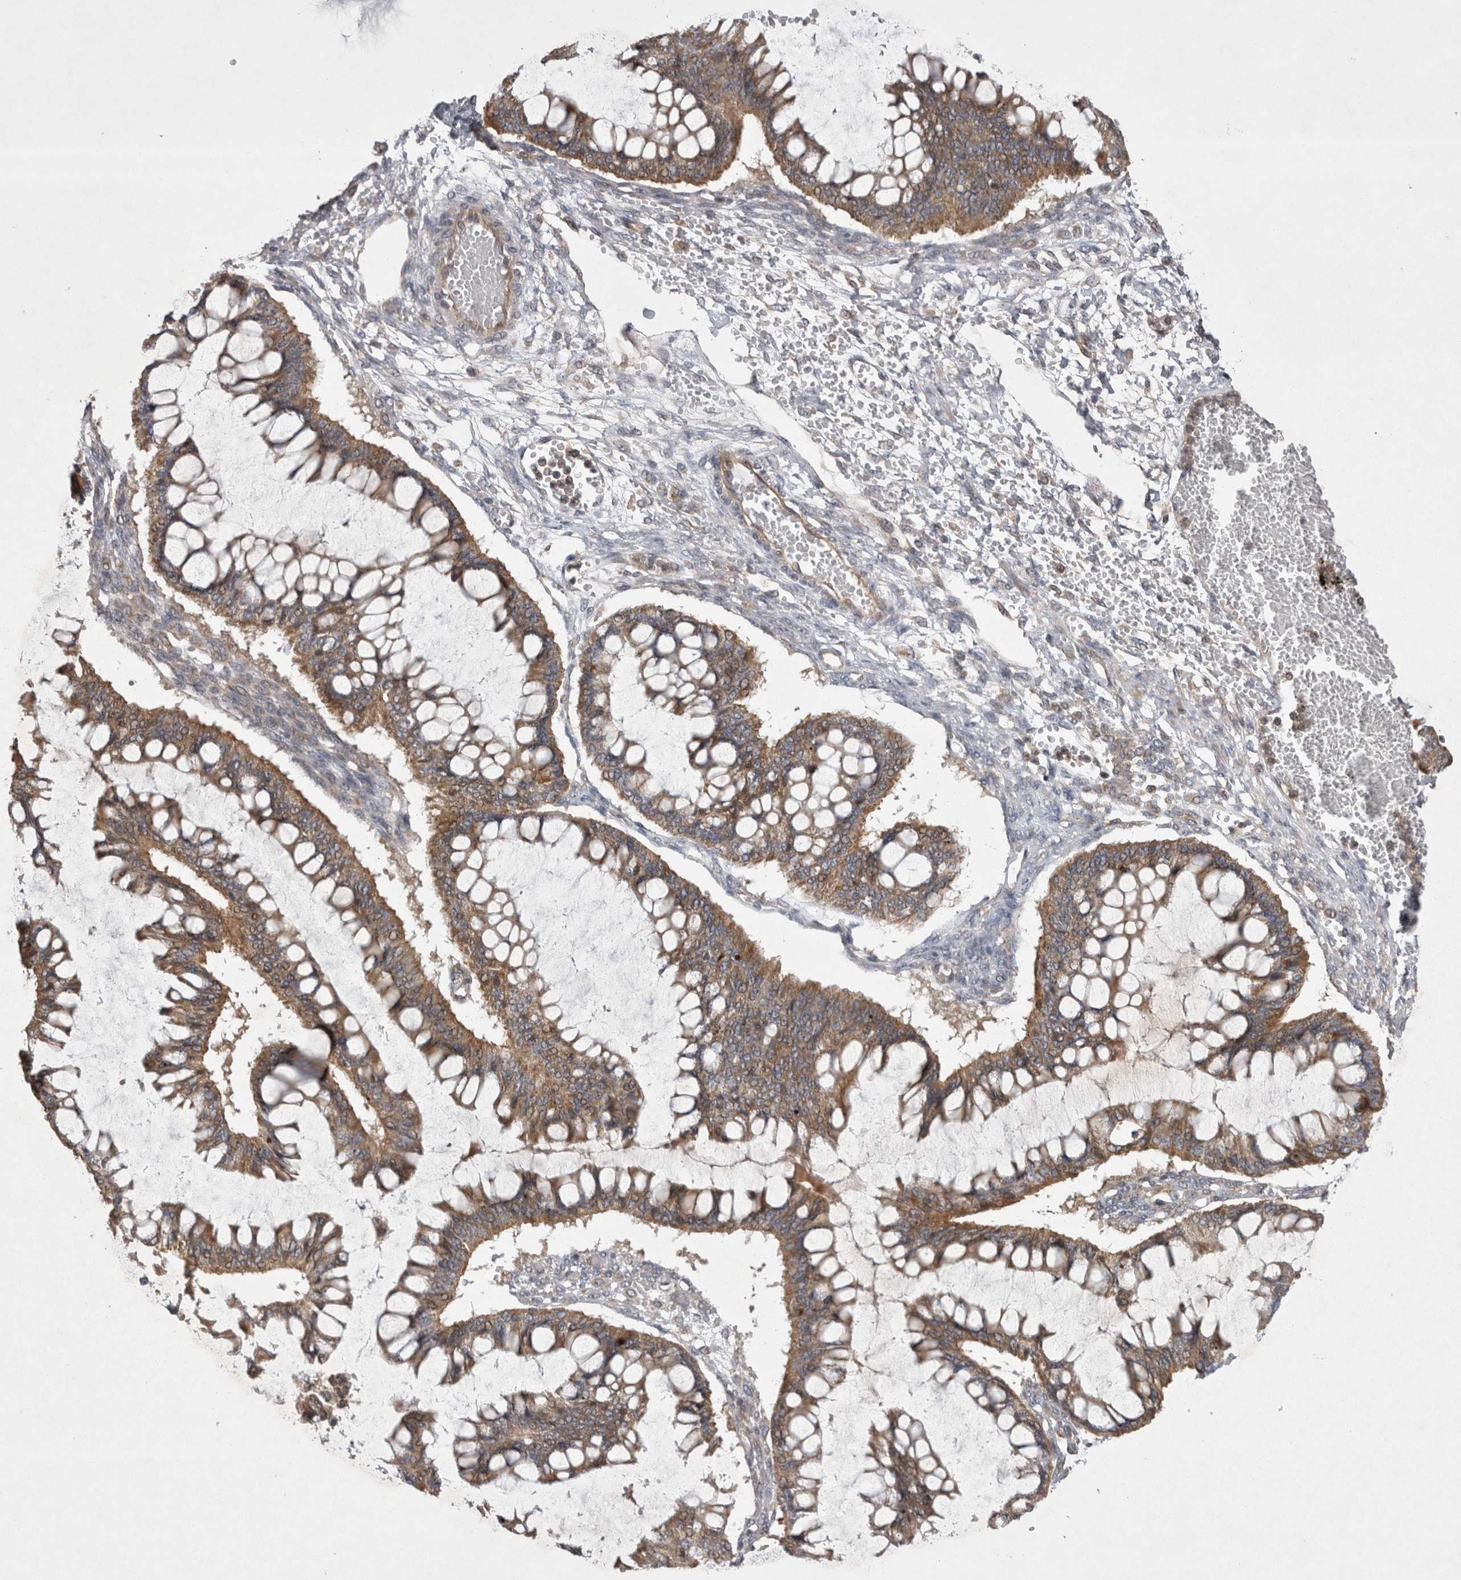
{"staining": {"intensity": "moderate", "quantity": ">75%", "location": "cytoplasmic/membranous"}, "tissue": "ovarian cancer", "cell_type": "Tumor cells", "image_type": "cancer", "snomed": [{"axis": "morphology", "description": "Cystadenocarcinoma, mucinous, NOS"}, {"axis": "topography", "description": "Ovary"}], "caption": "Moderate cytoplasmic/membranous protein expression is identified in about >75% of tumor cells in mucinous cystadenocarcinoma (ovarian).", "gene": "TSPOAP1", "patient": {"sex": "female", "age": 73}}